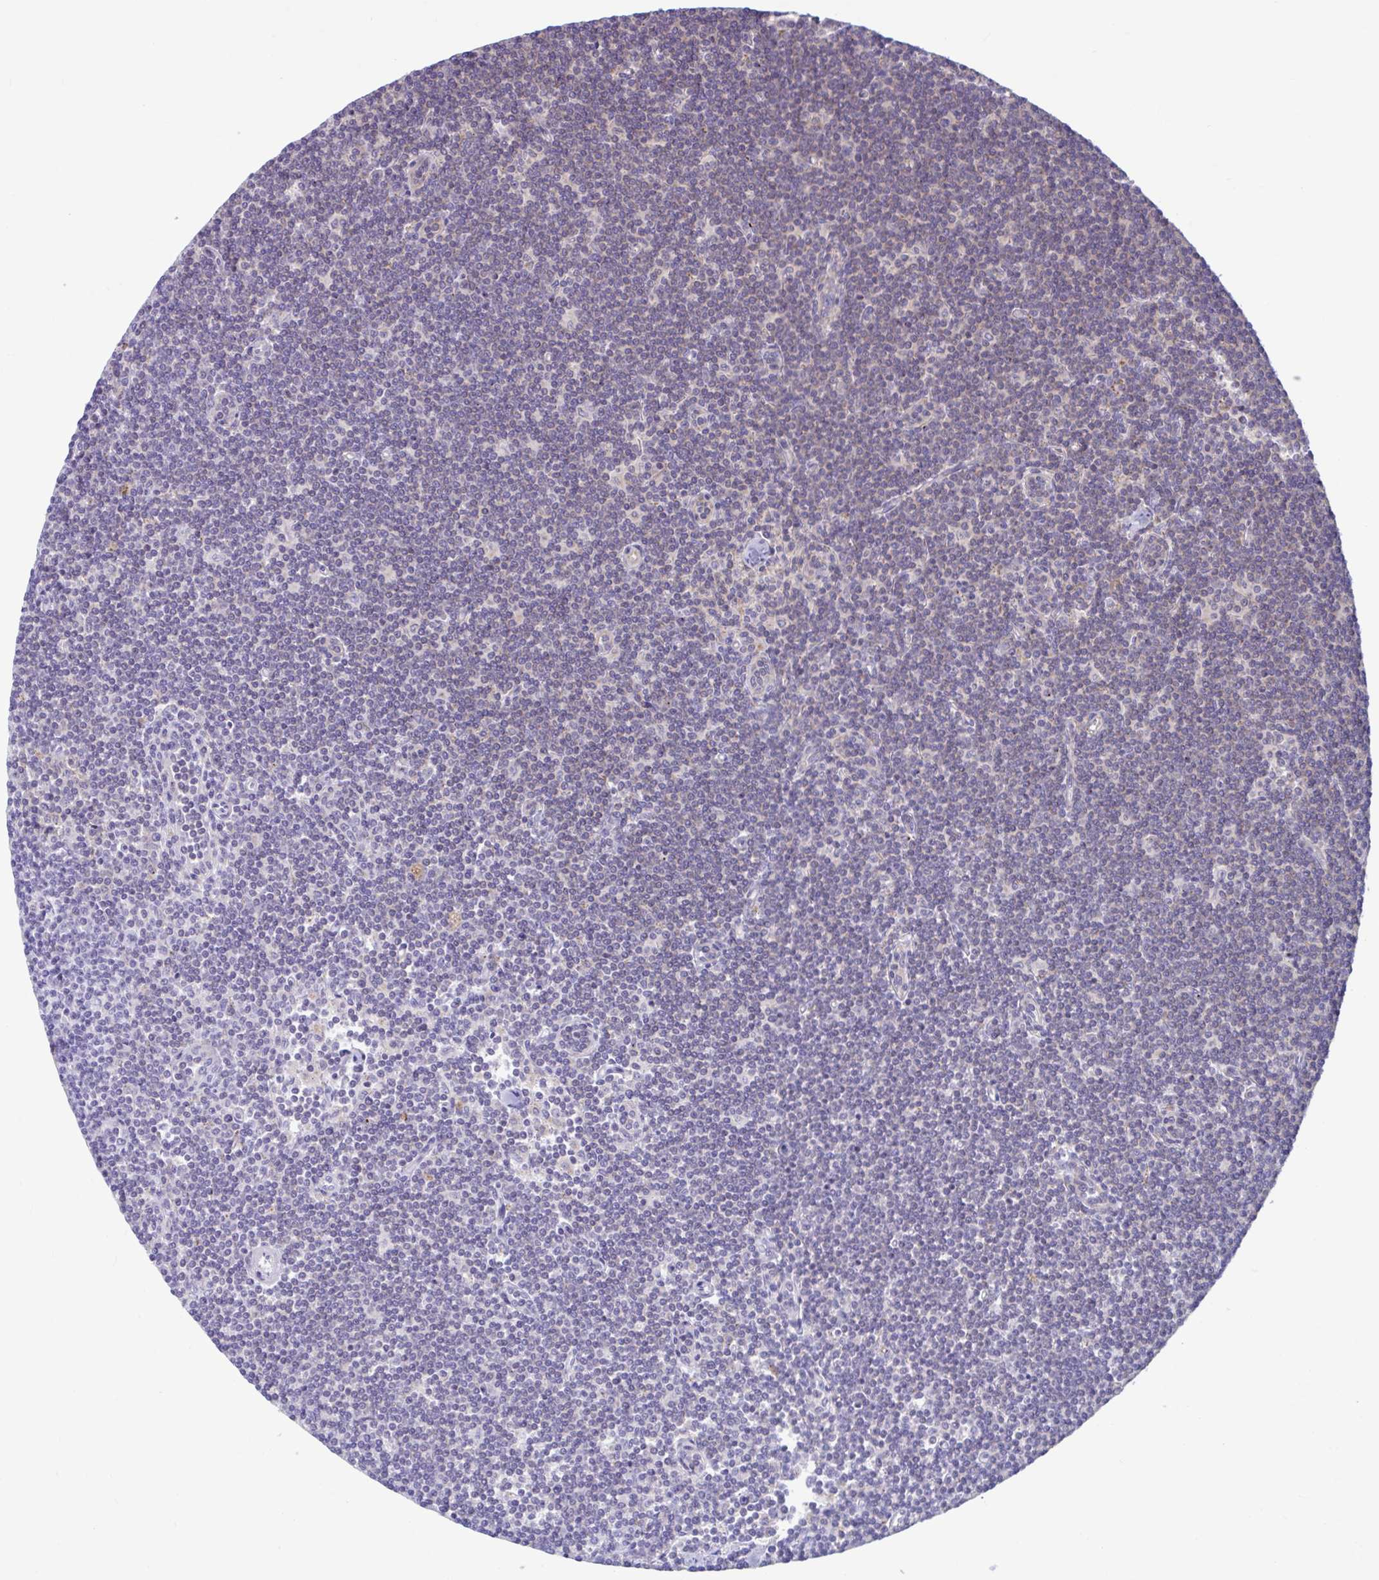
{"staining": {"intensity": "weak", "quantity": "<25%", "location": "cytoplasmic/membranous"}, "tissue": "lymphoma", "cell_type": "Tumor cells", "image_type": "cancer", "snomed": [{"axis": "morphology", "description": "Malignant lymphoma, non-Hodgkin's type, Low grade"}, {"axis": "topography", "description": "Lymph node"}], "caption": "Tumor cells show no significant protein staining in lymphoma.", "gene": "IST1", "patient": {"sex": "female", "age": 73}}